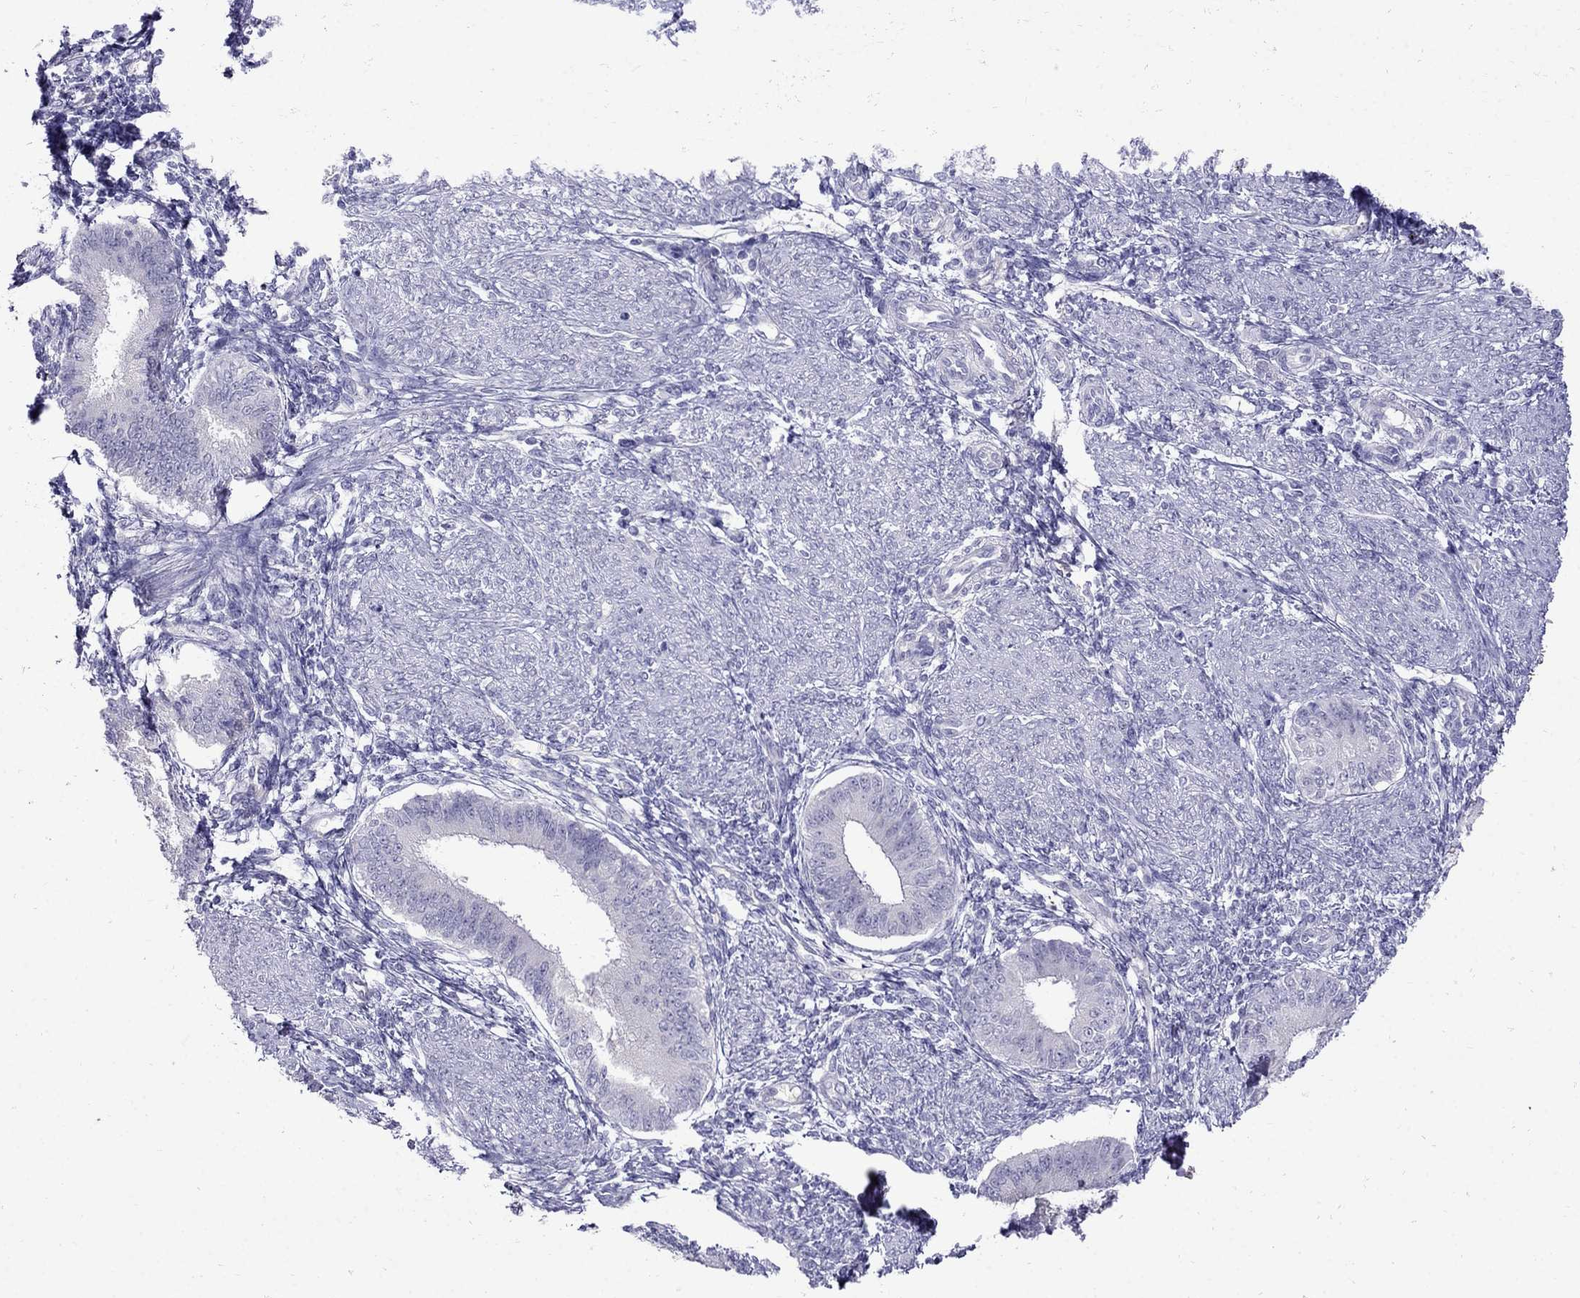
{"staining": {"intensity": "negative", "quantity": "none", "location": "none"}, "tissue": "endometrium", "cell_type": "Cells in endometrial stroma", "image_type": "normal", "snomed": [{"axis": "morphology", "description": "Normal tissue, NOS"}, {"axis": "topography", "description": "Endometrium"}], "caption": "Cells in endometrial stroma show no significant positivity in unremarkable endometrium.", "gene": "MGP", "patient": {"sex": "female", "age": 39}}